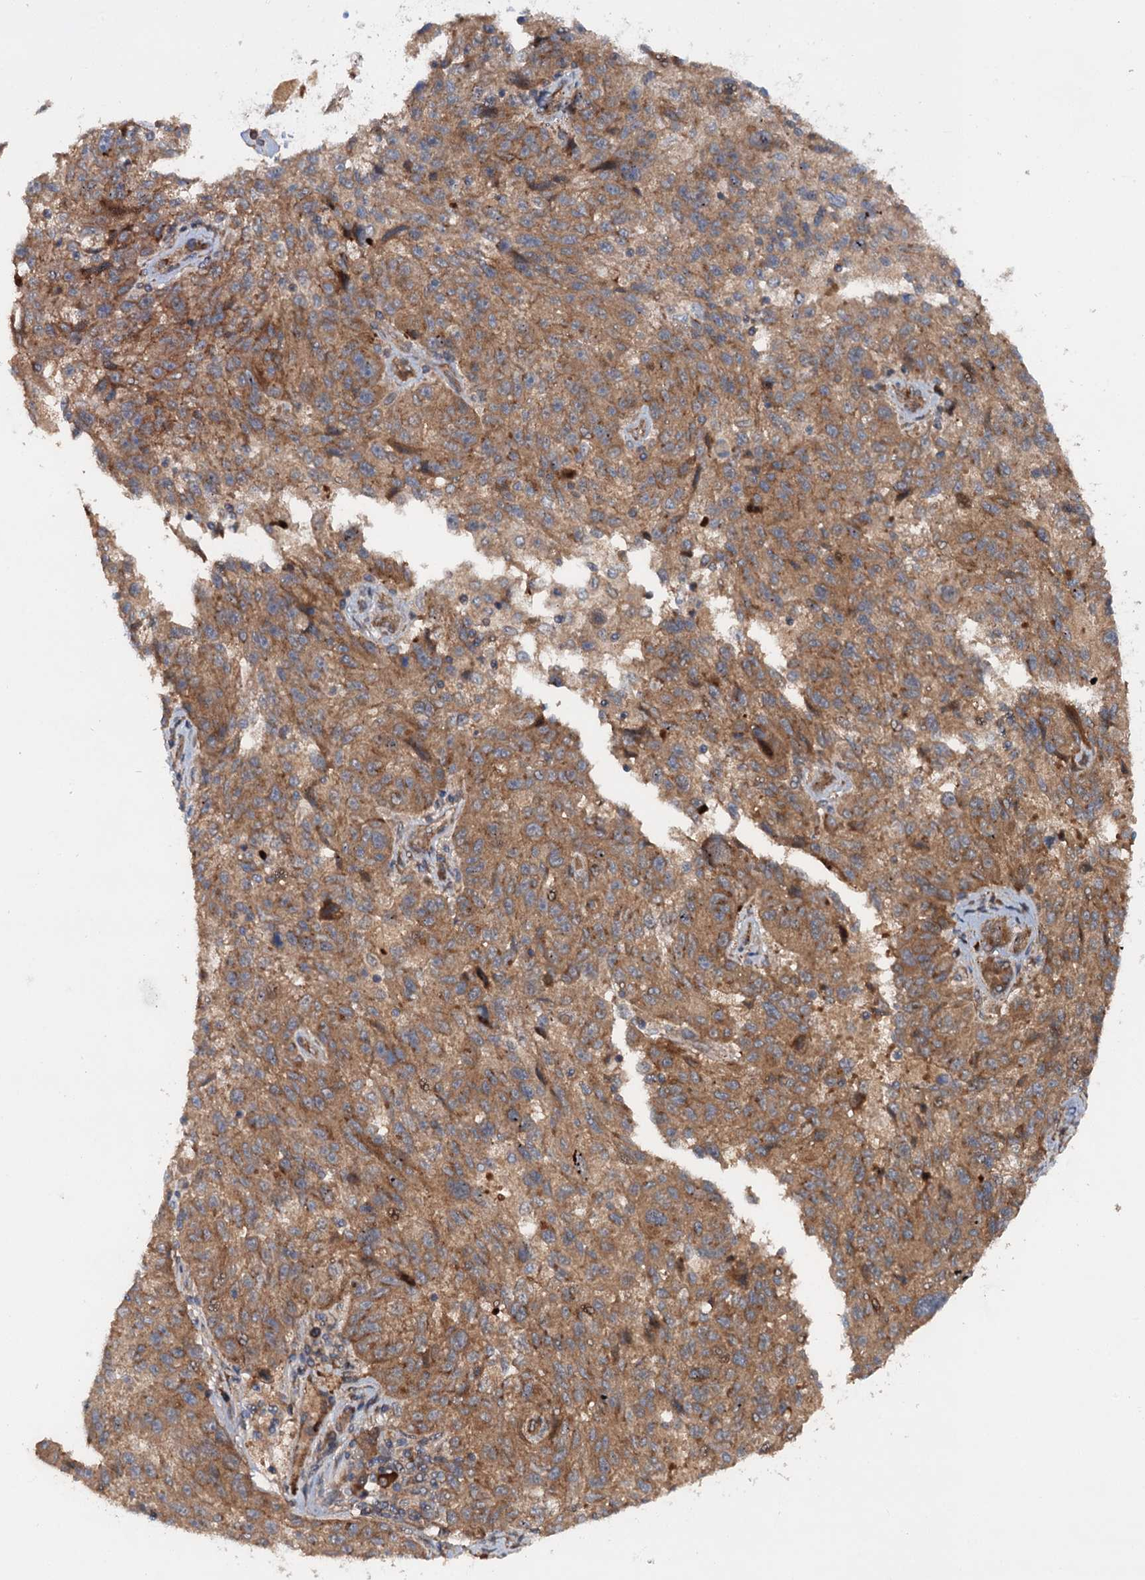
{"staining": {"intensity": "moderate", "quantity": ">75%", "location": "cytoplasmic/membranous"}, "tissue": "melanoma", "cell_type": "Tumor cells", "image_type": "cancer", "snomed": [{"axis": "morphology", "description": "Malignant melanoma, NOS"}, {"axis": "topography", "description": "Skin"}], "caption": "Immunohistochemistry (IHC) photomicrograph of human malignant melanoma stained for a protein (brown), which displays medium levels of moderate cytoplasmic/membranous expression in approximately >75% of tumor cells.", "gene": "ADGRG4", "patient": {"sex": "male", "age": 53}}